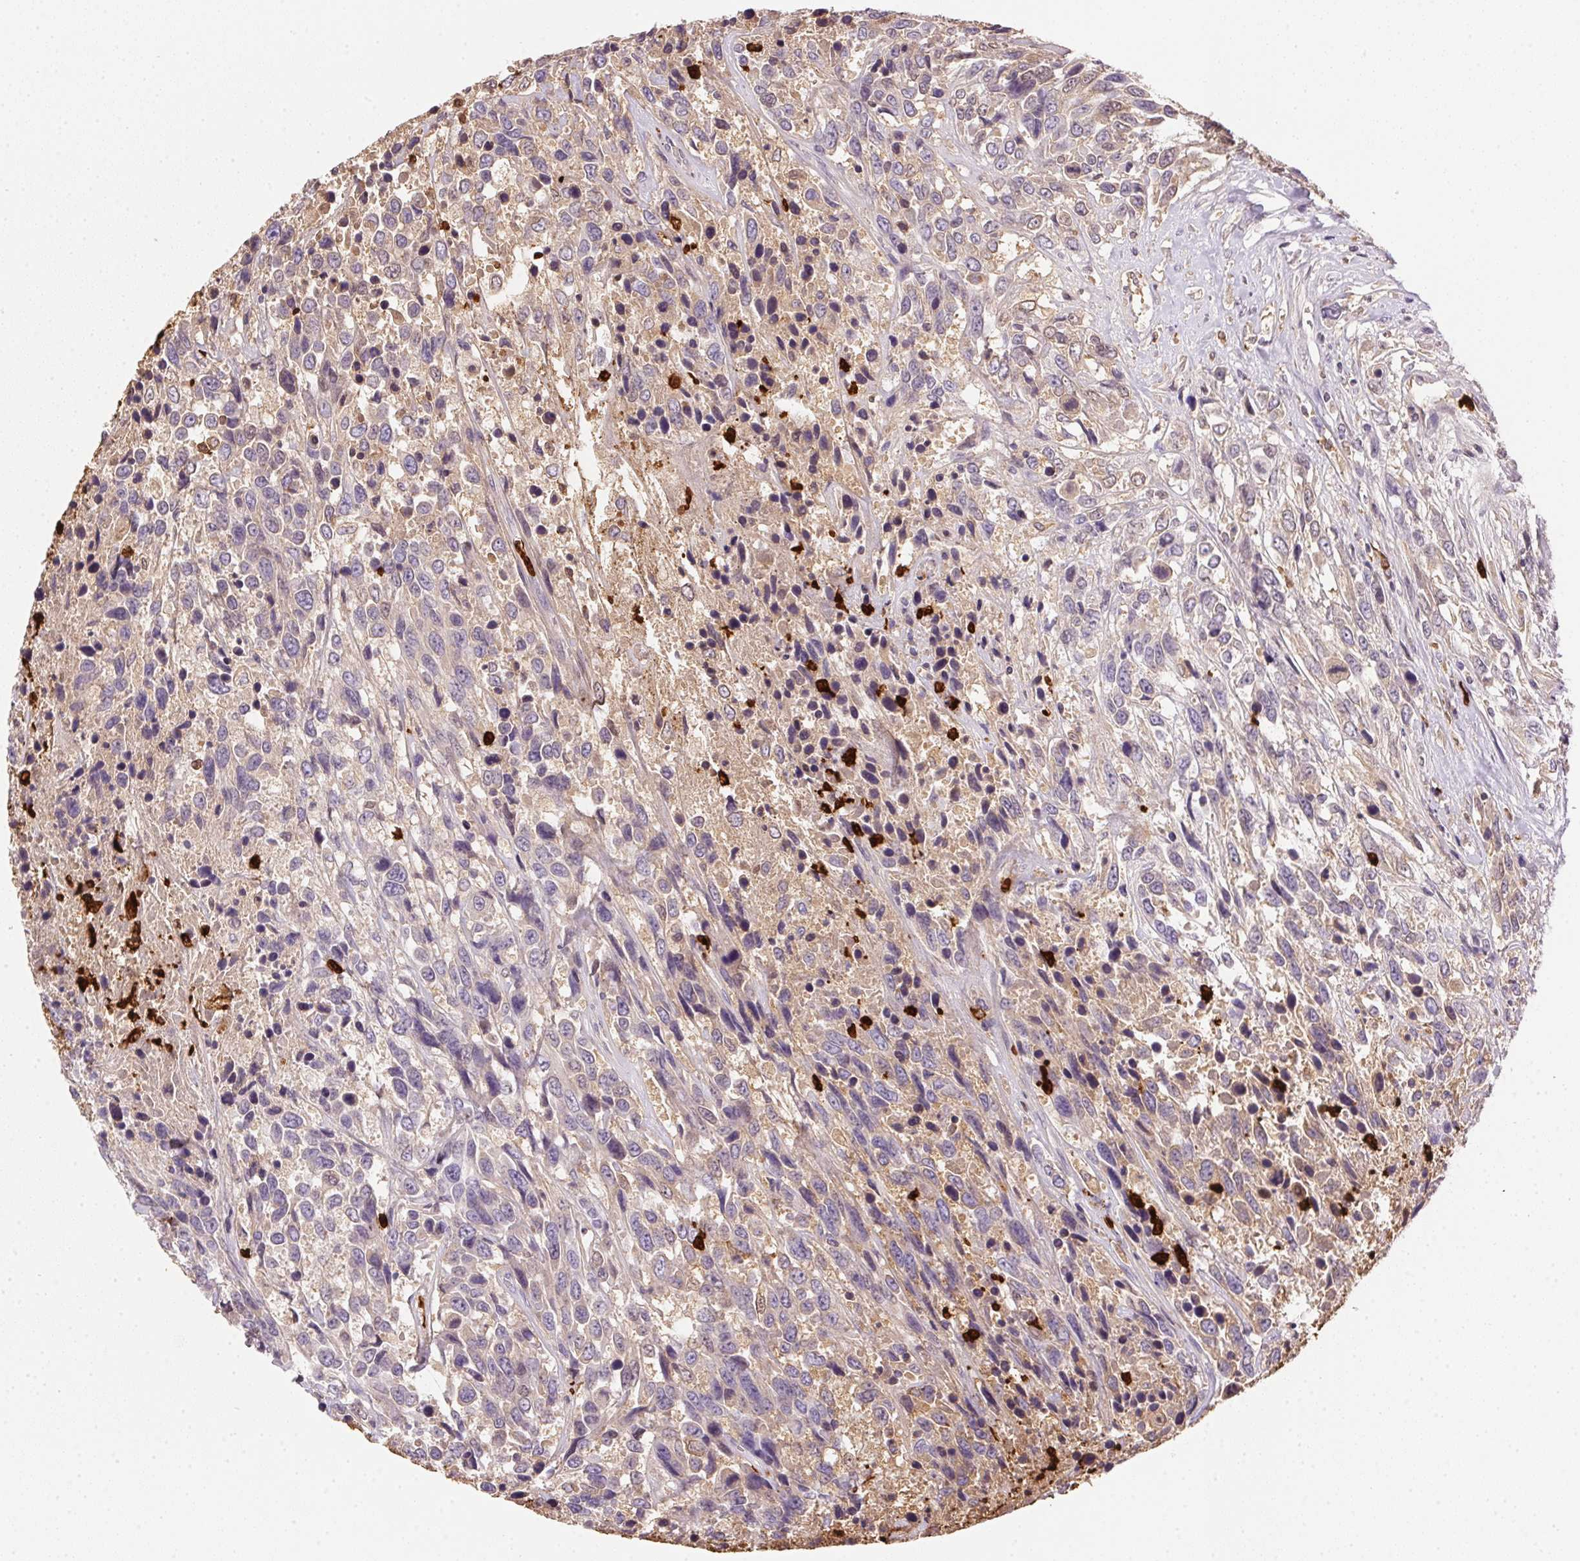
{"staining": {"intensity": "negative", "quantity": "none", "location": "none"}, "tissue": "urothelial cancer", "cell_type": "Tumor cells", "image_type": "cancer", "snomed": [{"axis": "morphology", "description": "Urothelial carcinoma, High grade"}, {"axis": "topography", "description": "Urinary bladder"}], "caption": "IHC histopathology image of human urothelial carcinoma (high-grade) stained for a protein (brown), which exhibits no expression in tumor cells.", "gene": "ORM1", "patient": {"sex": "female", "age": 70}}